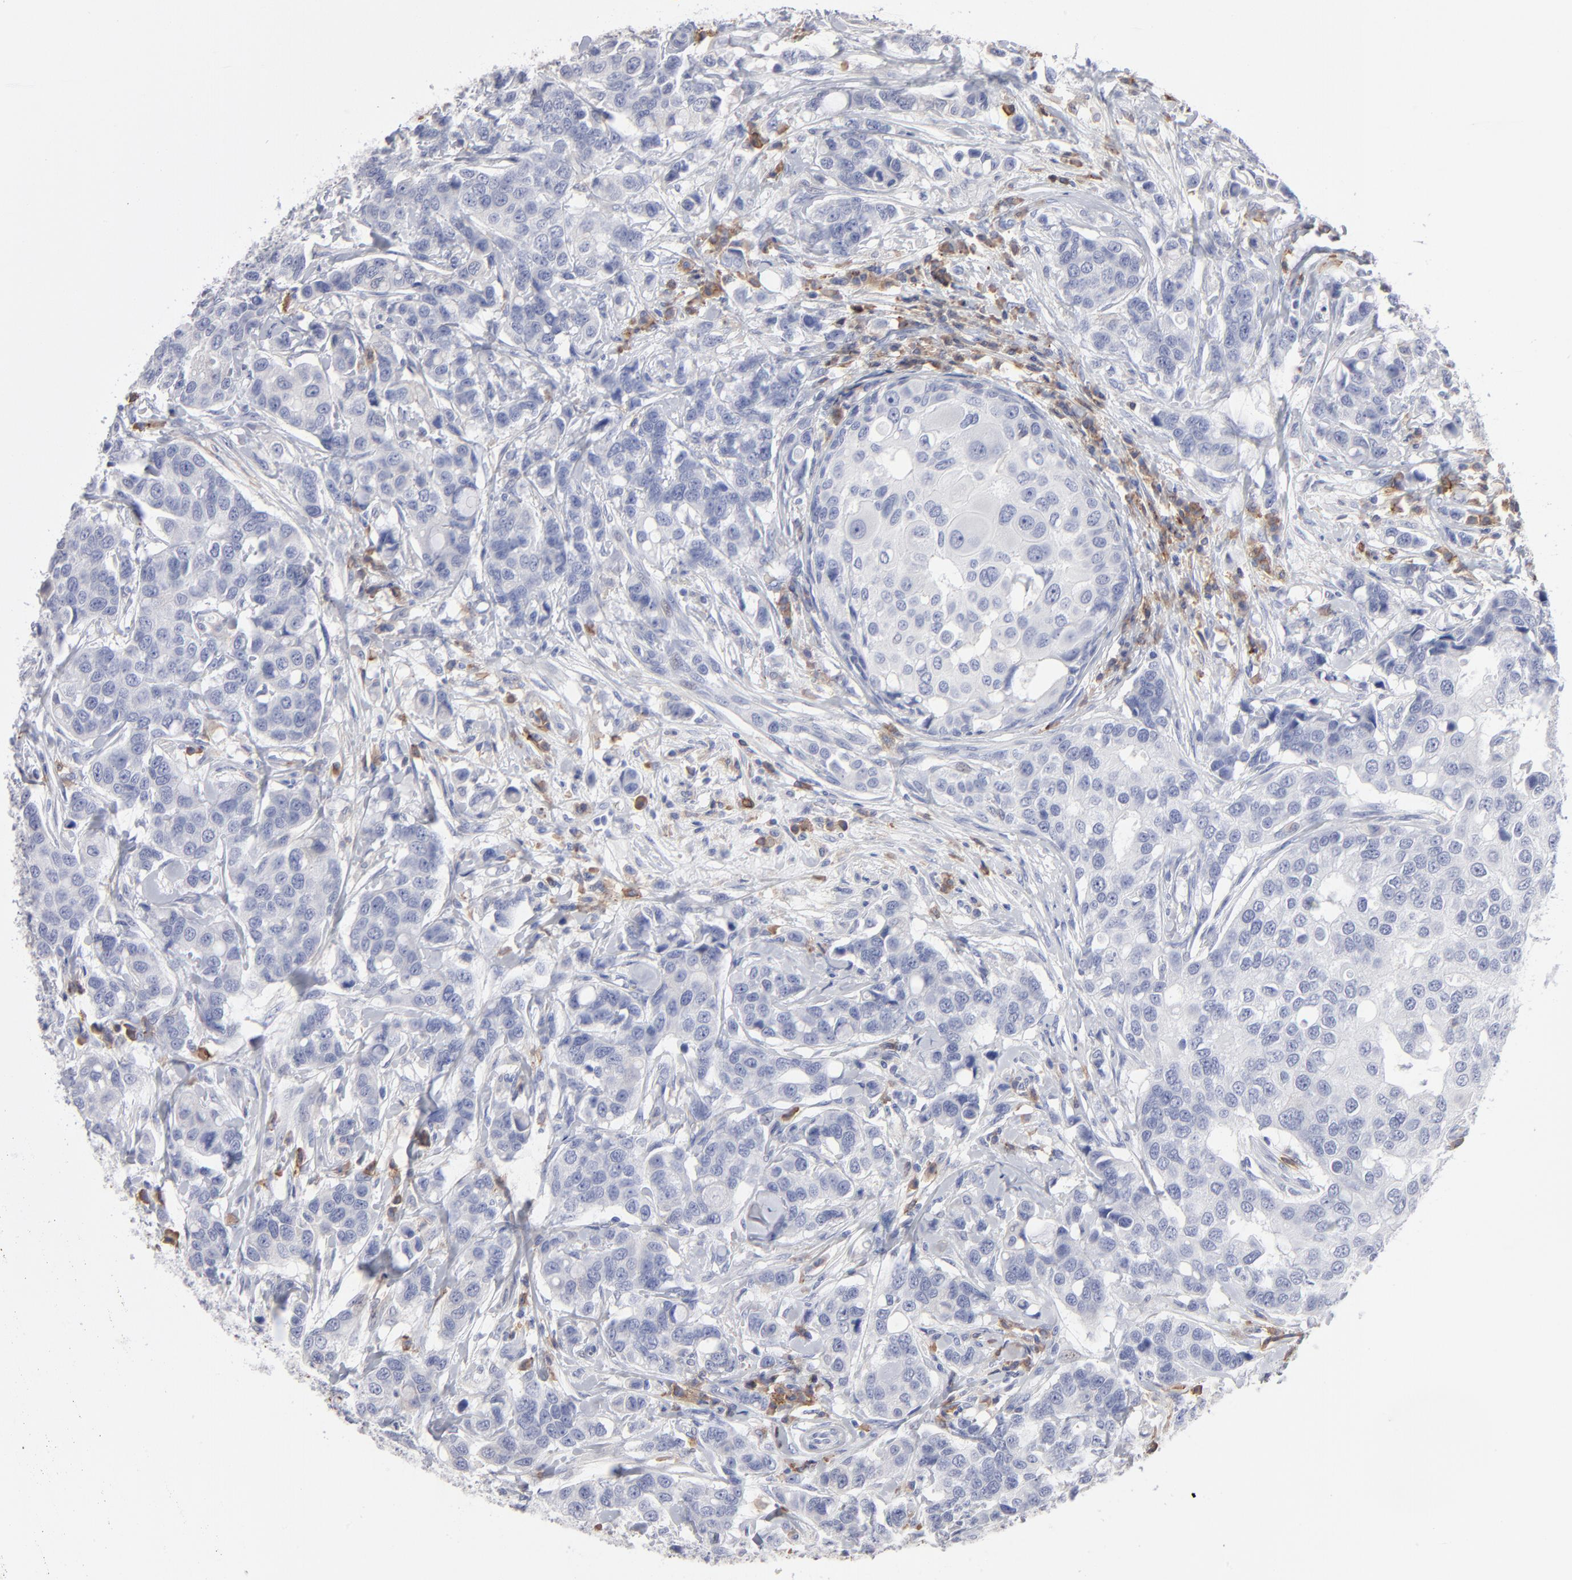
{"staining": {"intensity": "negative", "quantity": "none", "location": "none"}, "tissue": "breast cancer", "cell_type": "Tumor cells", "image_type": "cancer", "snomed": [{"axis": "morphology", "description": "Duct carcinoma"}, {"axis": "topography", "description": "Breast"}], "caption": "A micrograph of human breast intraductal carcinoma is negative for staining in tumor cells.", "gene": "LAT2", "patient": {"sex": "female", "age": 27}}